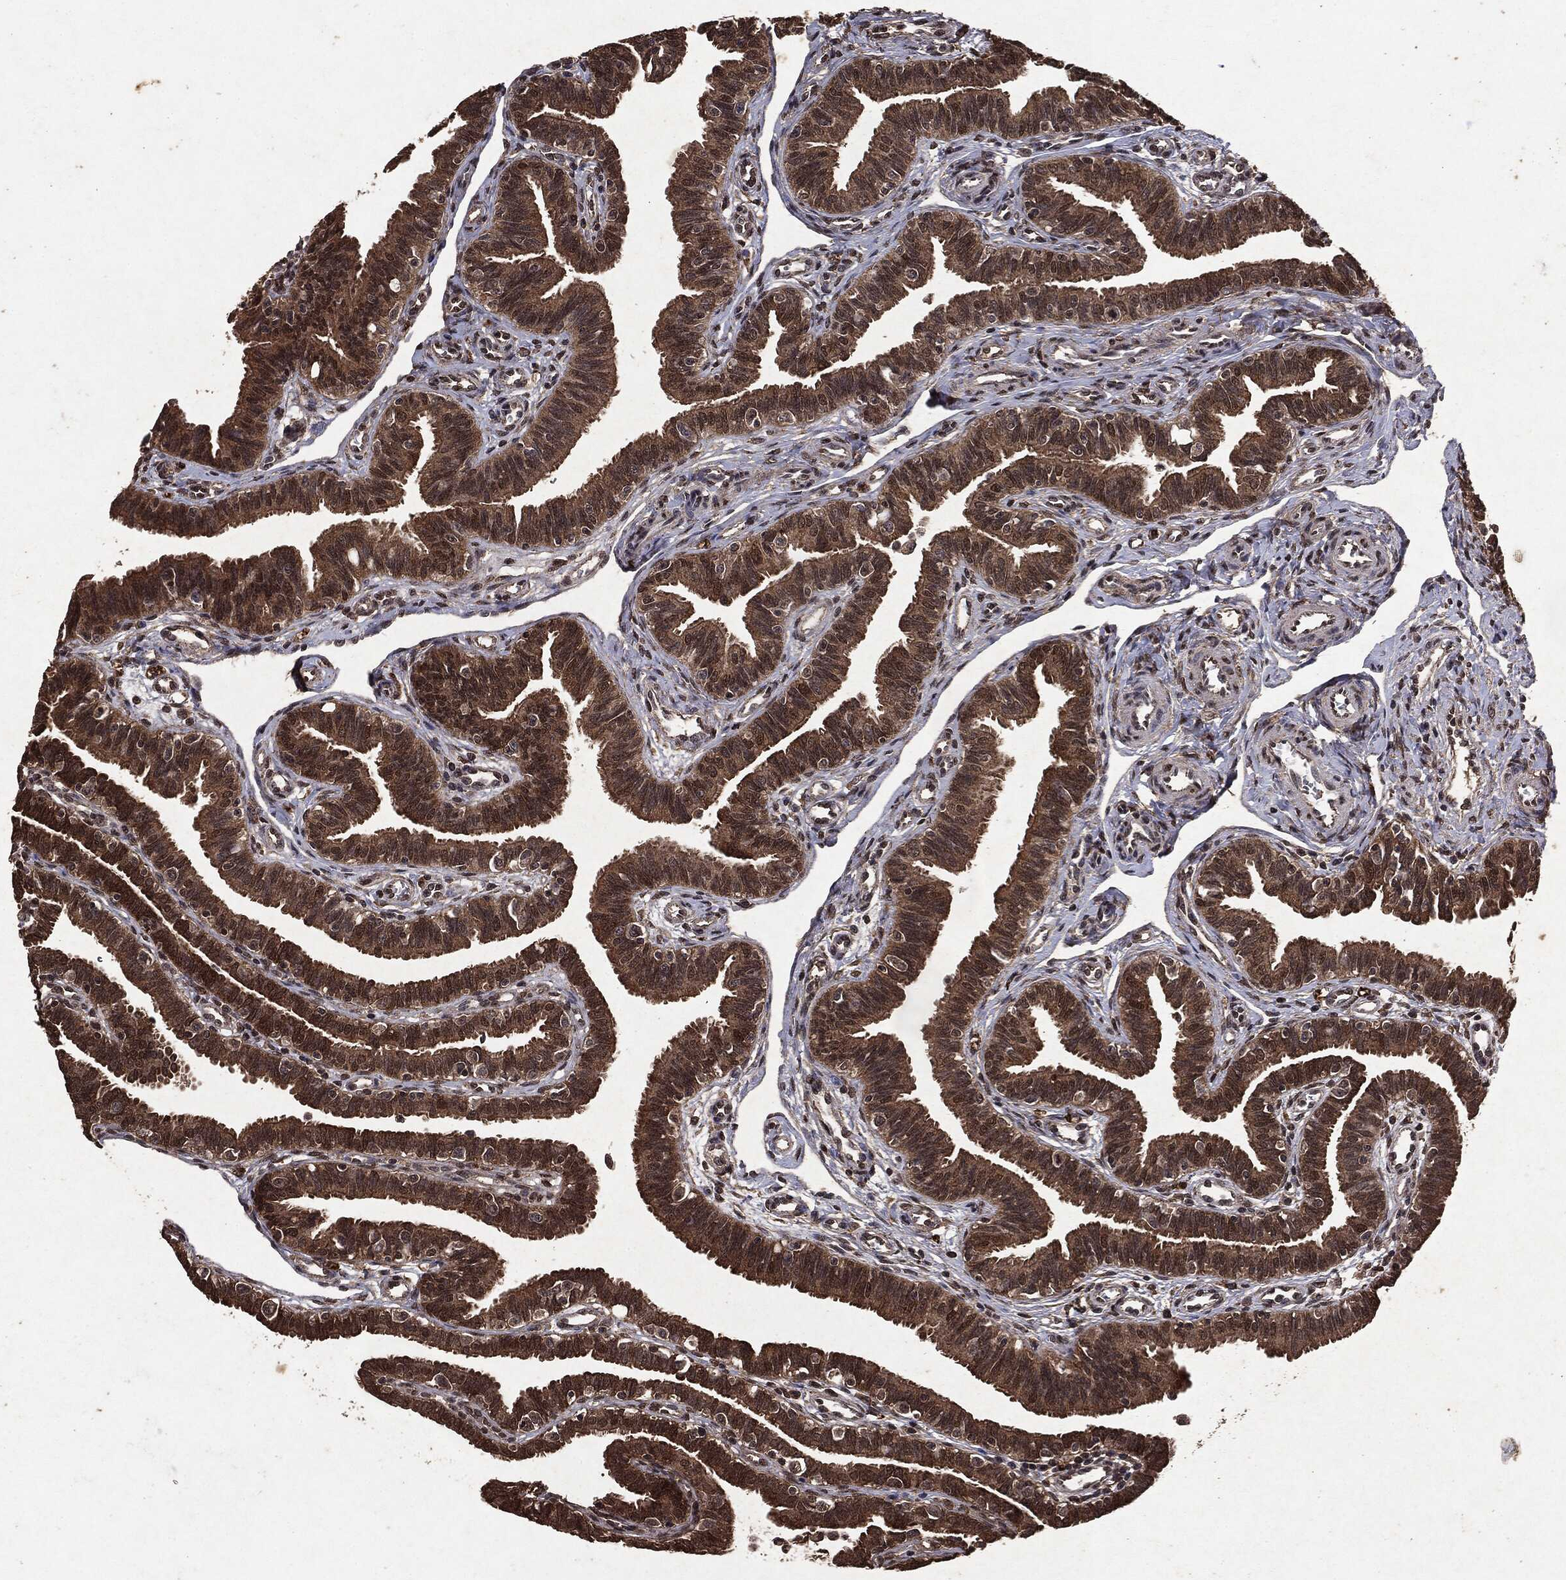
{"staining": {"intensity": "moderate", "quantity": ">75%", "location": "cytoplasmic/membranous"}, "tissue": "fallopian tube", "cell_type": "Glandular cells", "image_type": "normal", "snomed": [{"axis": "morphology", "description": "Normal tissue, NOS"}, {"axis": "topography", "description": "Fallopian tube"}], "caption": "Unremarkable fallopian tube demonstrates moderate cytoplasmic/membranous expression in about >75% of glandular cells, visualized by immunohistochemistry. Nuclei are stained in blue.", "gene": "PEBP1", "patient": {"sex": "female", "age": 36}}